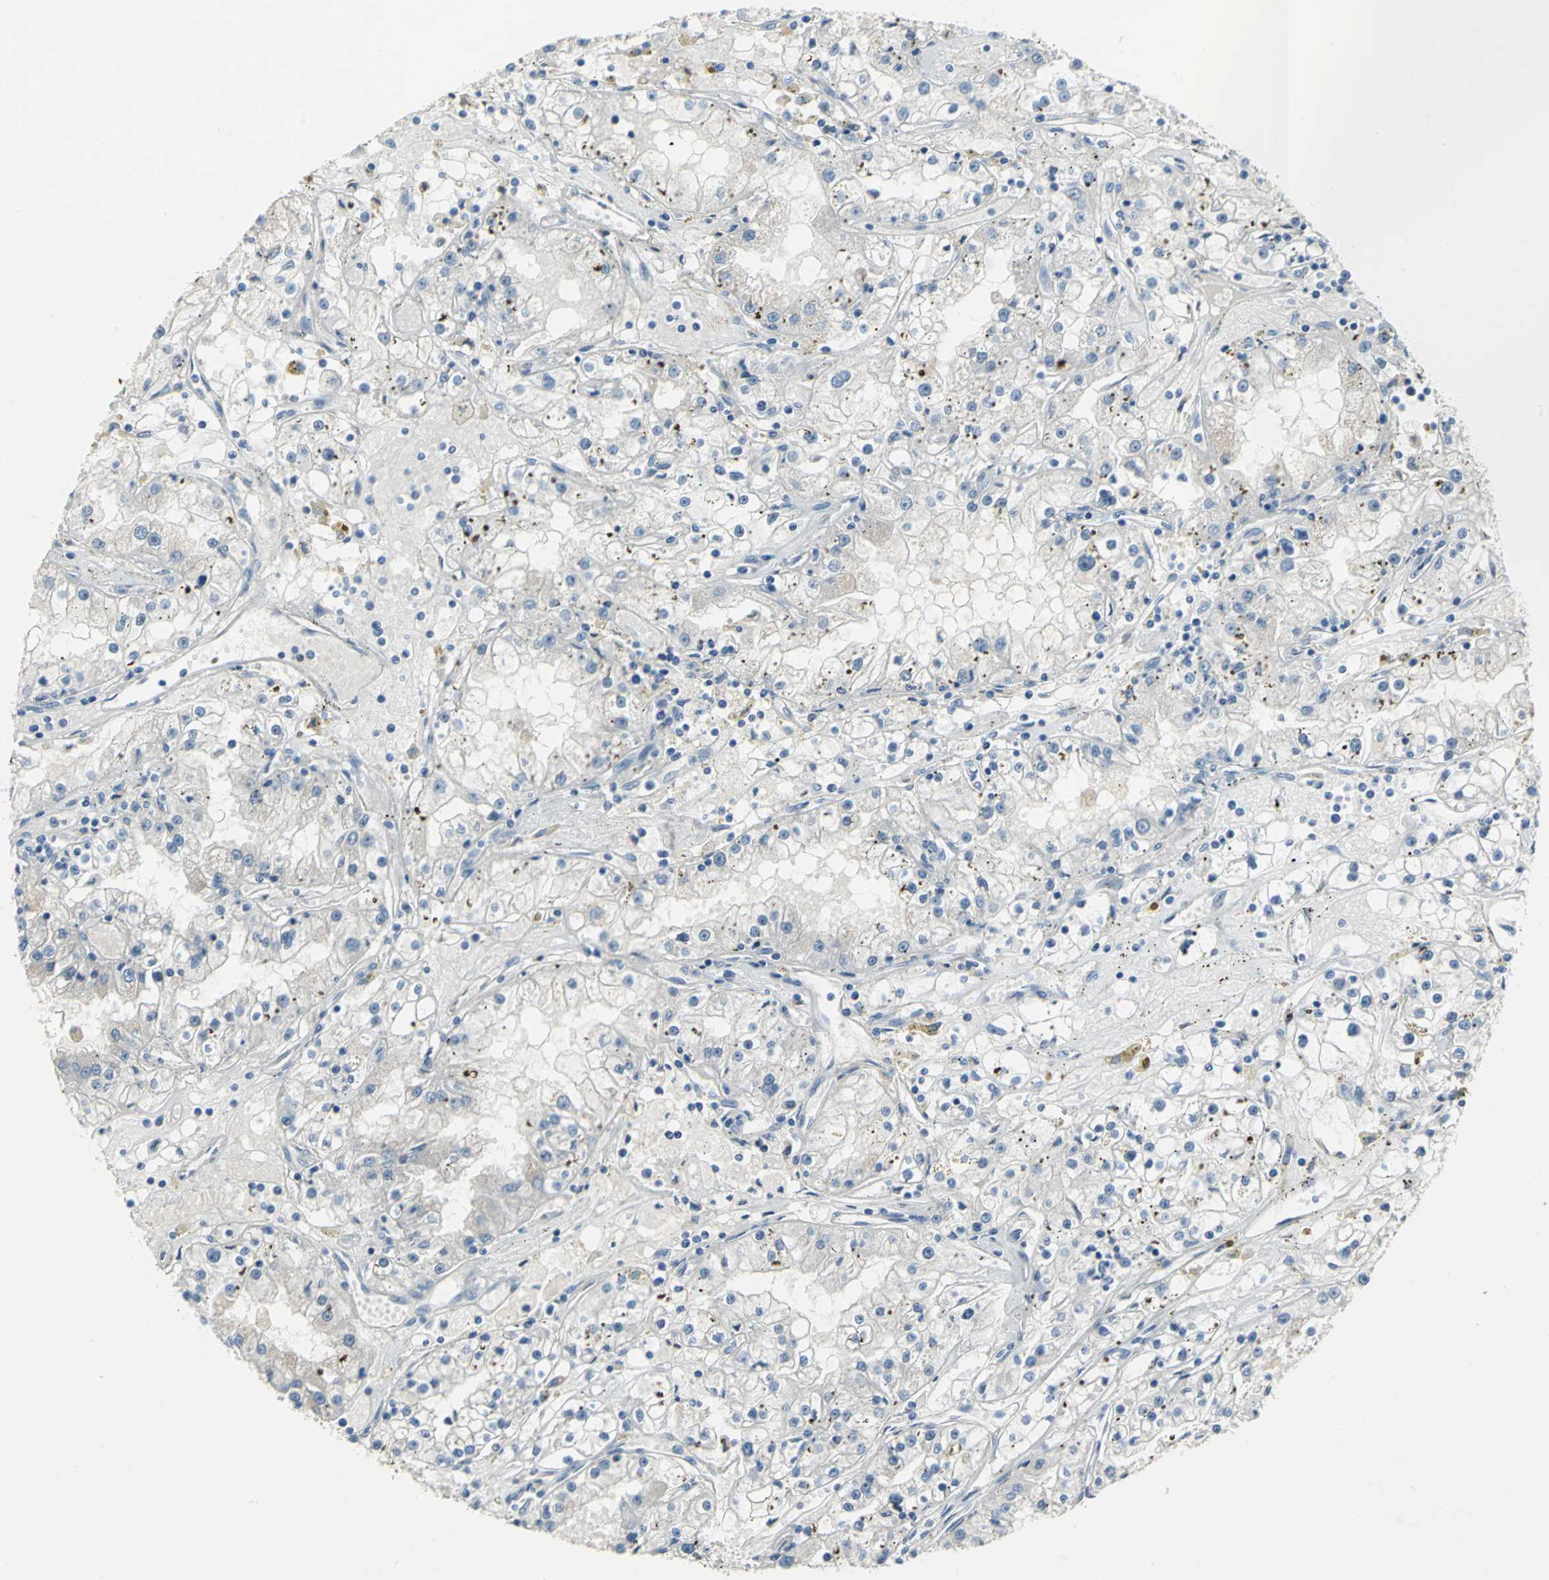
{"staining": {"intensity": "negative", "quantity": "none", "location": "none"}, "tissue": "renal cancer", "cell_type": "Tumor cells", "image_type": "cancer", "snomed": [{"axis": "morphology", "description": "Adenocarcinoma, NOS"}, {"axis": "topography", "description": "Kidney"}], "caption": "Tumor cells show no significant protein staining in adenocarcinoma (renal).", "gene": "PTGDS", "patient": {"sex": "male", "age": 56}}